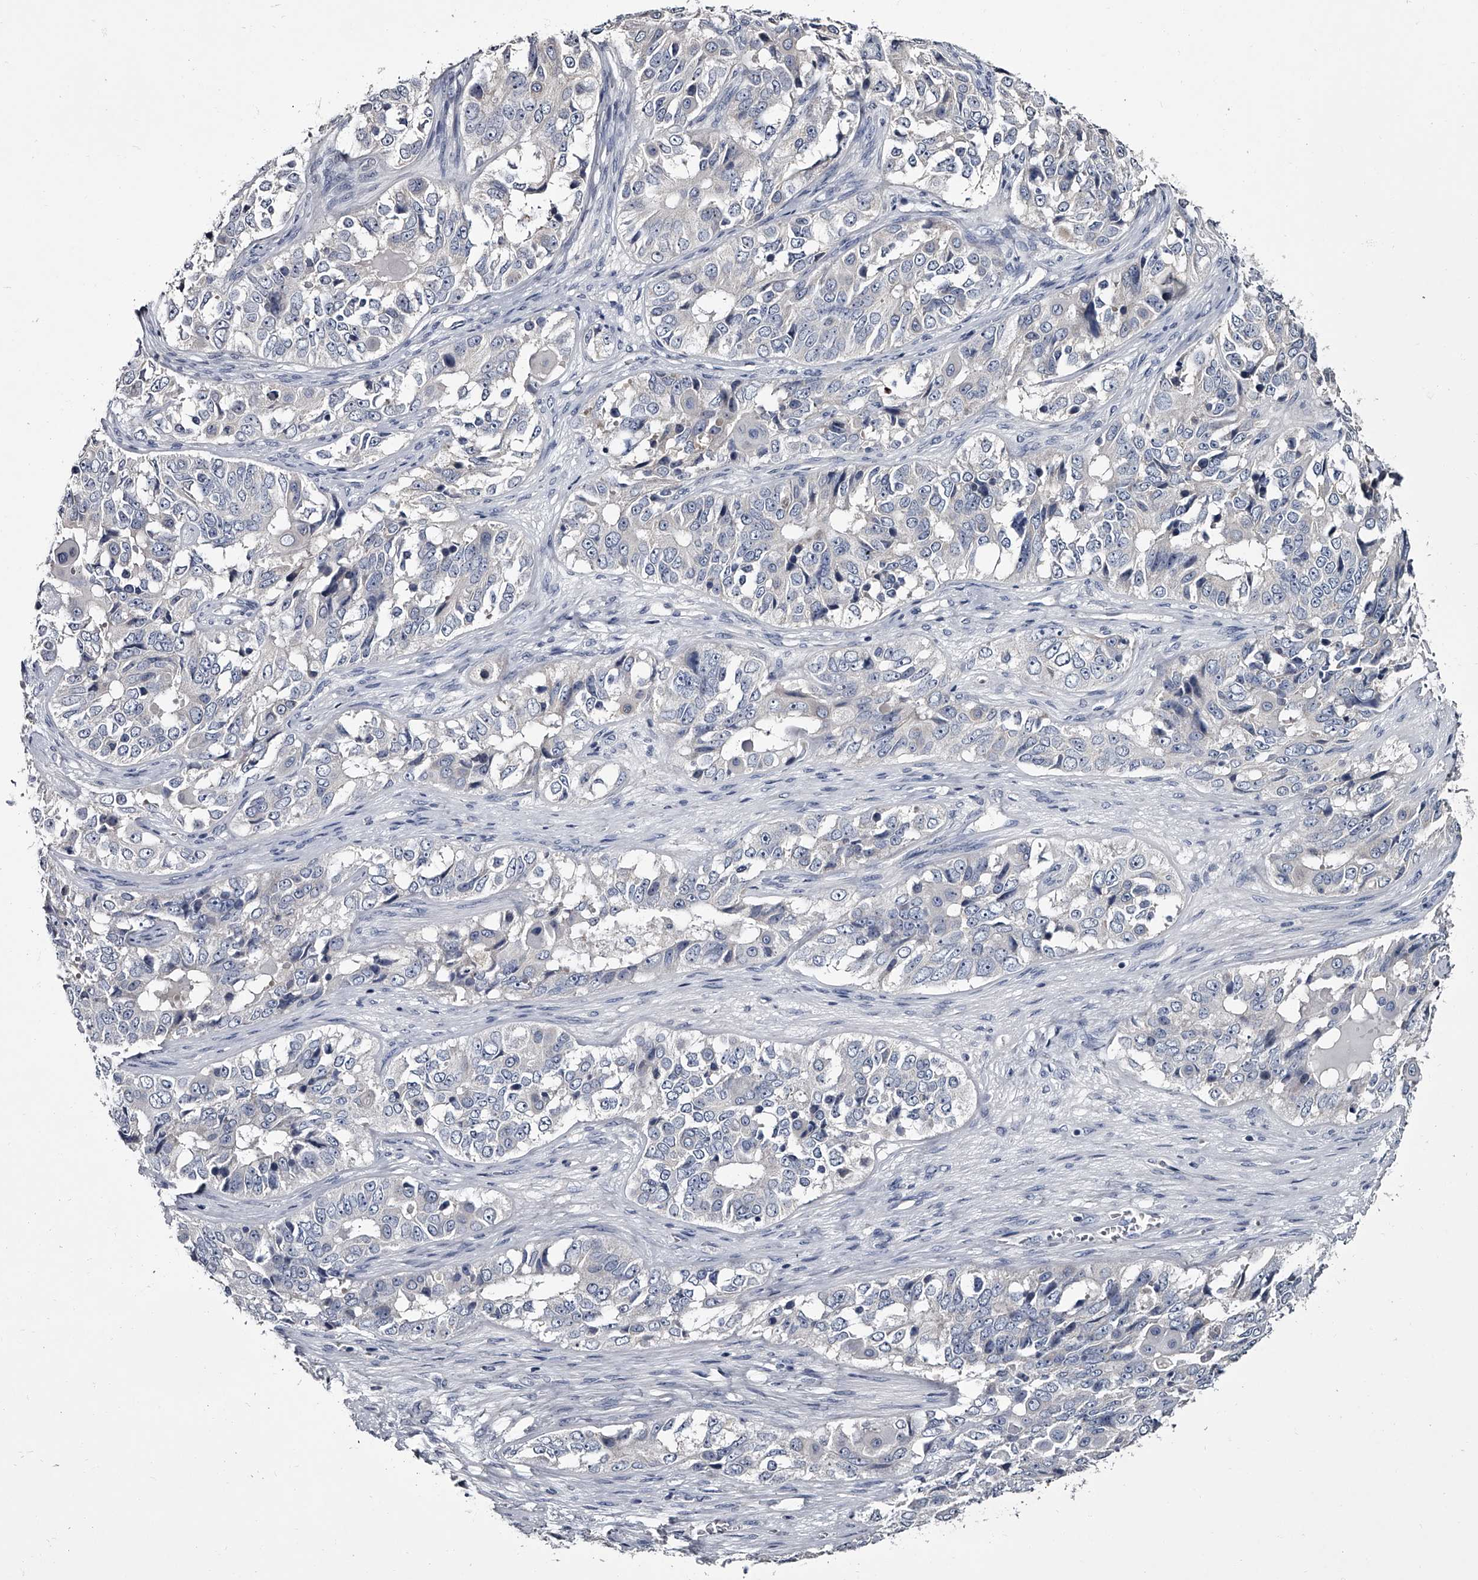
{"staining": {"intensity": "negative", "quantity": "none", "location": "none"}, "tissue": "ovarian cancer", "cell_type": "Tumor cells", "image_type": "cancer", "snomed": [{"axis": "morphology", "description": "Carcinoma, endometroid"}, {"axis": "topography", "description": "Ovary"}], "caption": "DAB (3,3'-diaminobenzidine) immunohistochemical staining of human endometroid carcinoma (ovarian) displays no significant staining in tumor cells. (Stains: DAB (3,3'-diaminobenzidine) immunohistochemistry (IHC) with hematoxylin counter stain, Microscopy: brightfield microscopy at high magnification).", "gene": "GAPVD1", "patient": {"sex": "female", "age": 51}}